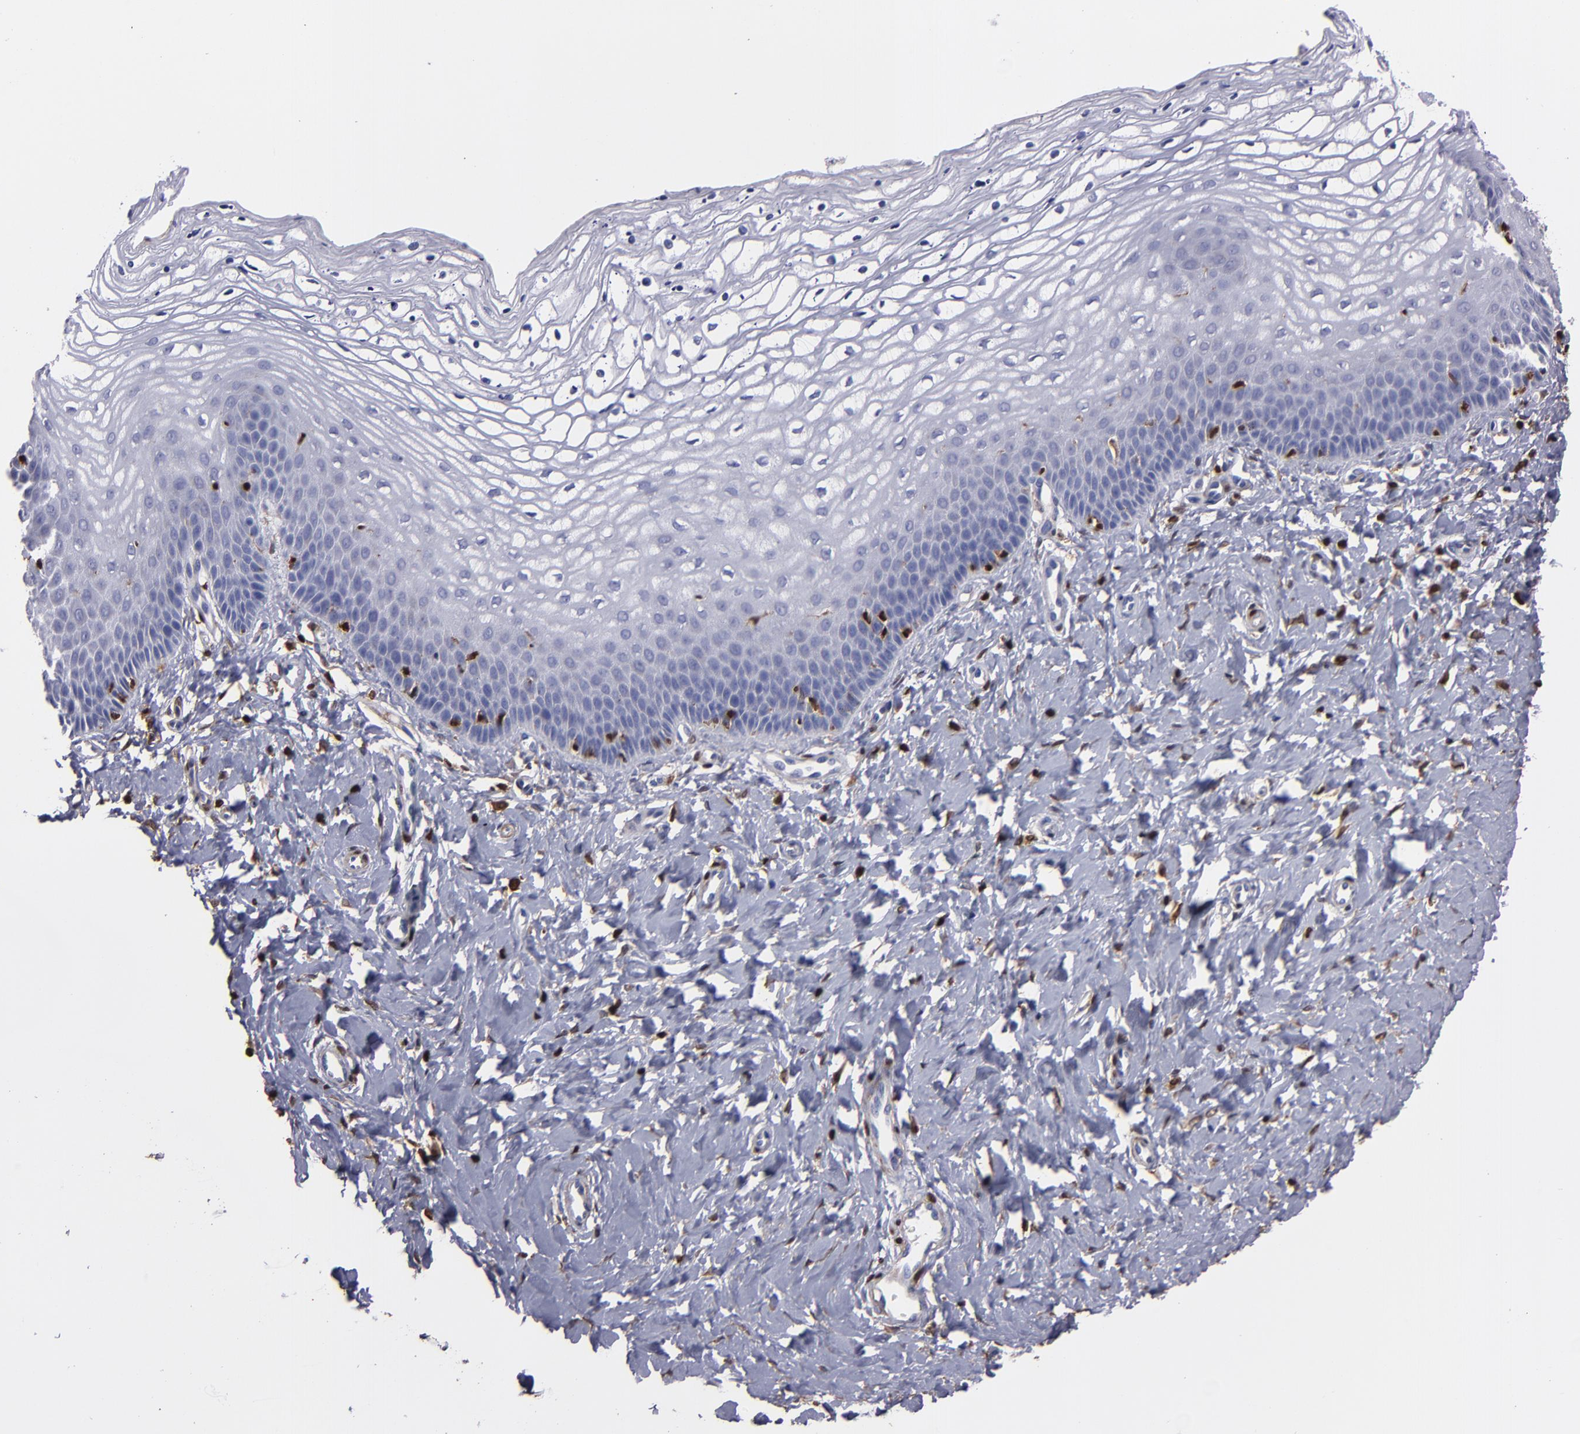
{"staining": {"intensity": "negative", "quantity": "none", "location": "none"}, "tissue": "vagina", "cell_type": "Squamous epithelial cells", "image_type": "normal", "snomed": [{"axis": "morphology", "description": "Normal tissue, NOS"}, {"axis": "topography", "description": "Vagina"}], "caption": "An image of vagina stained for a protein exhibits no brown staining in squamous epithelial cells.", "gene": "S100A4", "patient": {"sex": "female", "age": 68}}